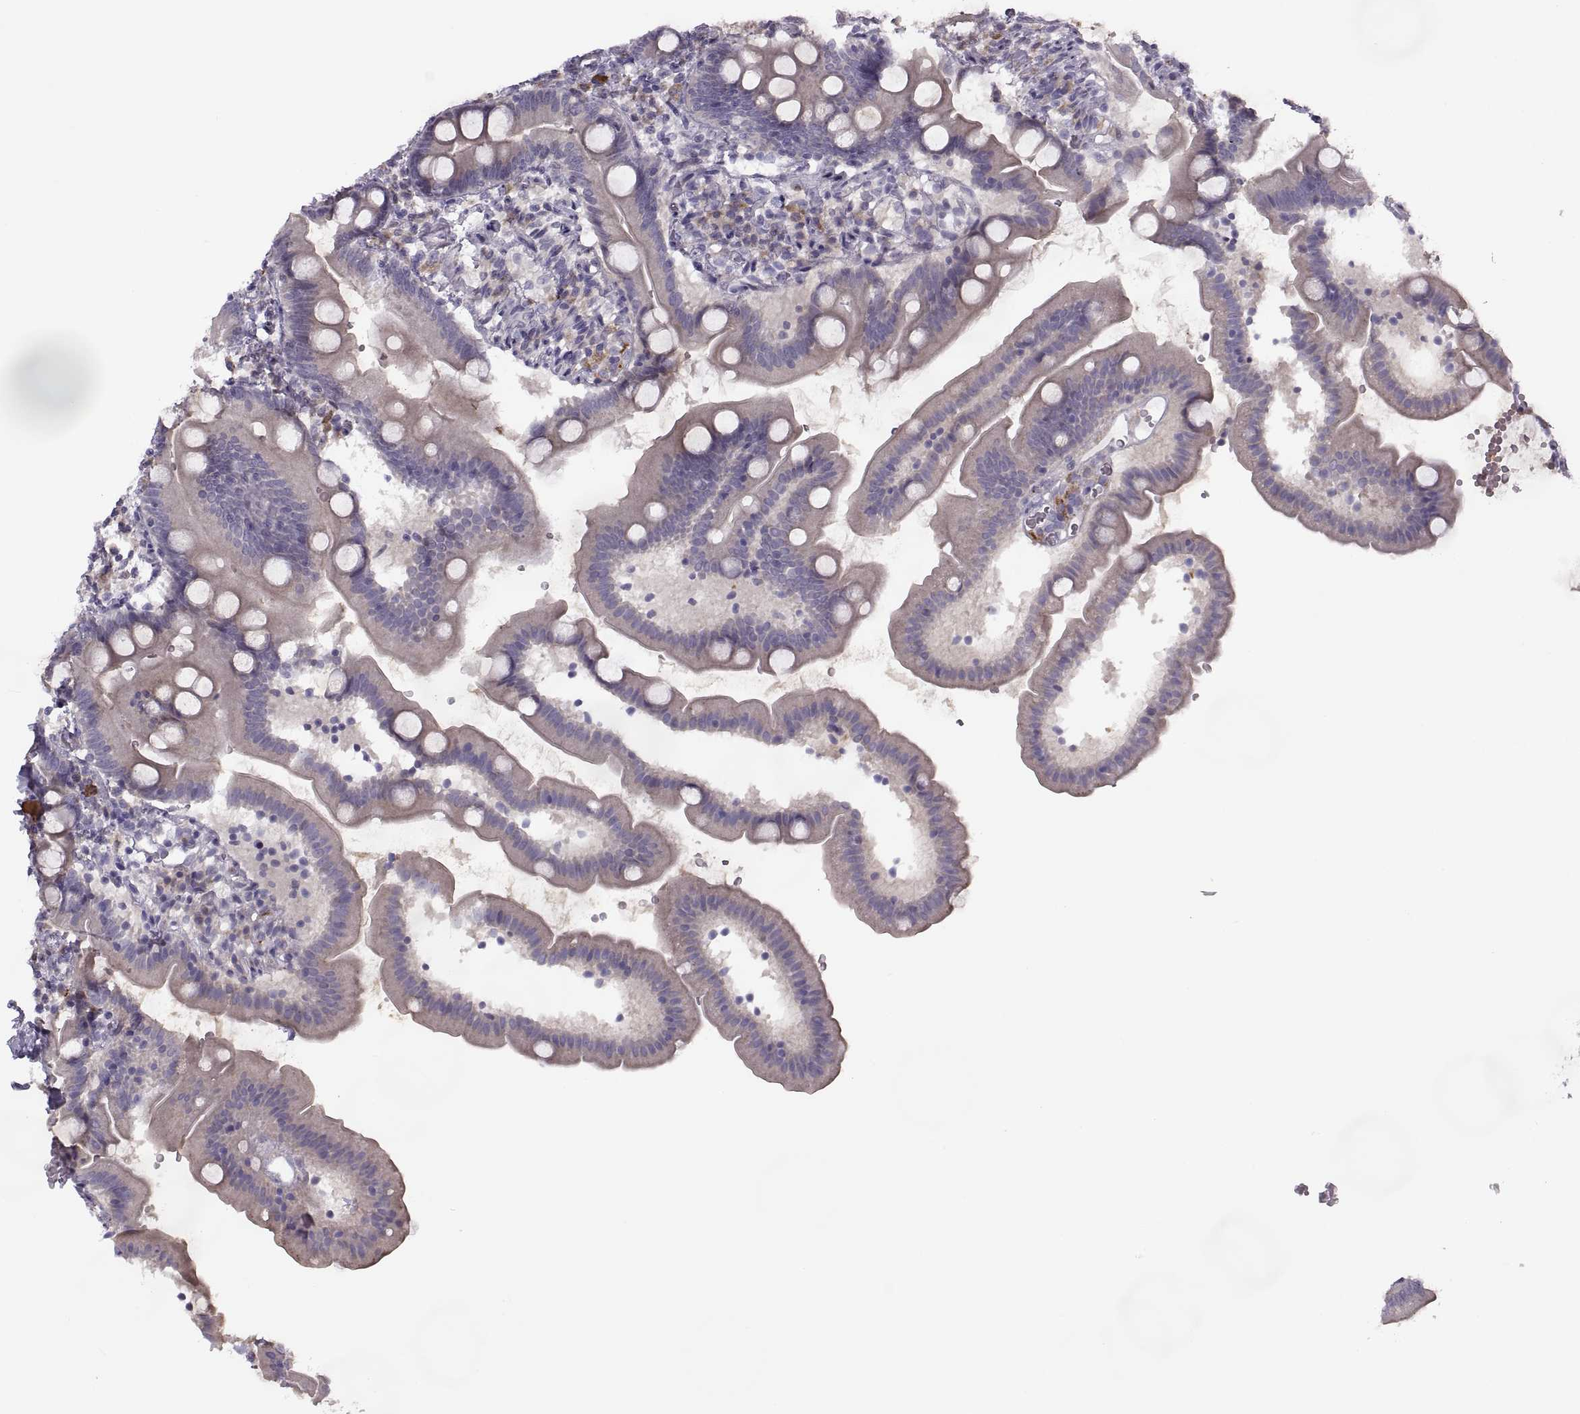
{"staining": {"intensity": "weak", "quantity": "25%-75%", "location": "cytoplasmic/membranous"}, "tissue": "duodenum", "cell_type": "Glandular cells", "image_type": "normal", "snomed": [{"axis": "morphology", "description": "Normal tissue, NOS"}, {"axis": "topography", "description": "Duodenum"}], "caption": "A histopathology image showing weak cytoplasmic/membranous expression in about 25%-75% of glandular cells in benign duodenum, as visualized by brown immunohistochemical staining.", "gene": "H2AP", "patient": {"sex": "female", "age": 67}}